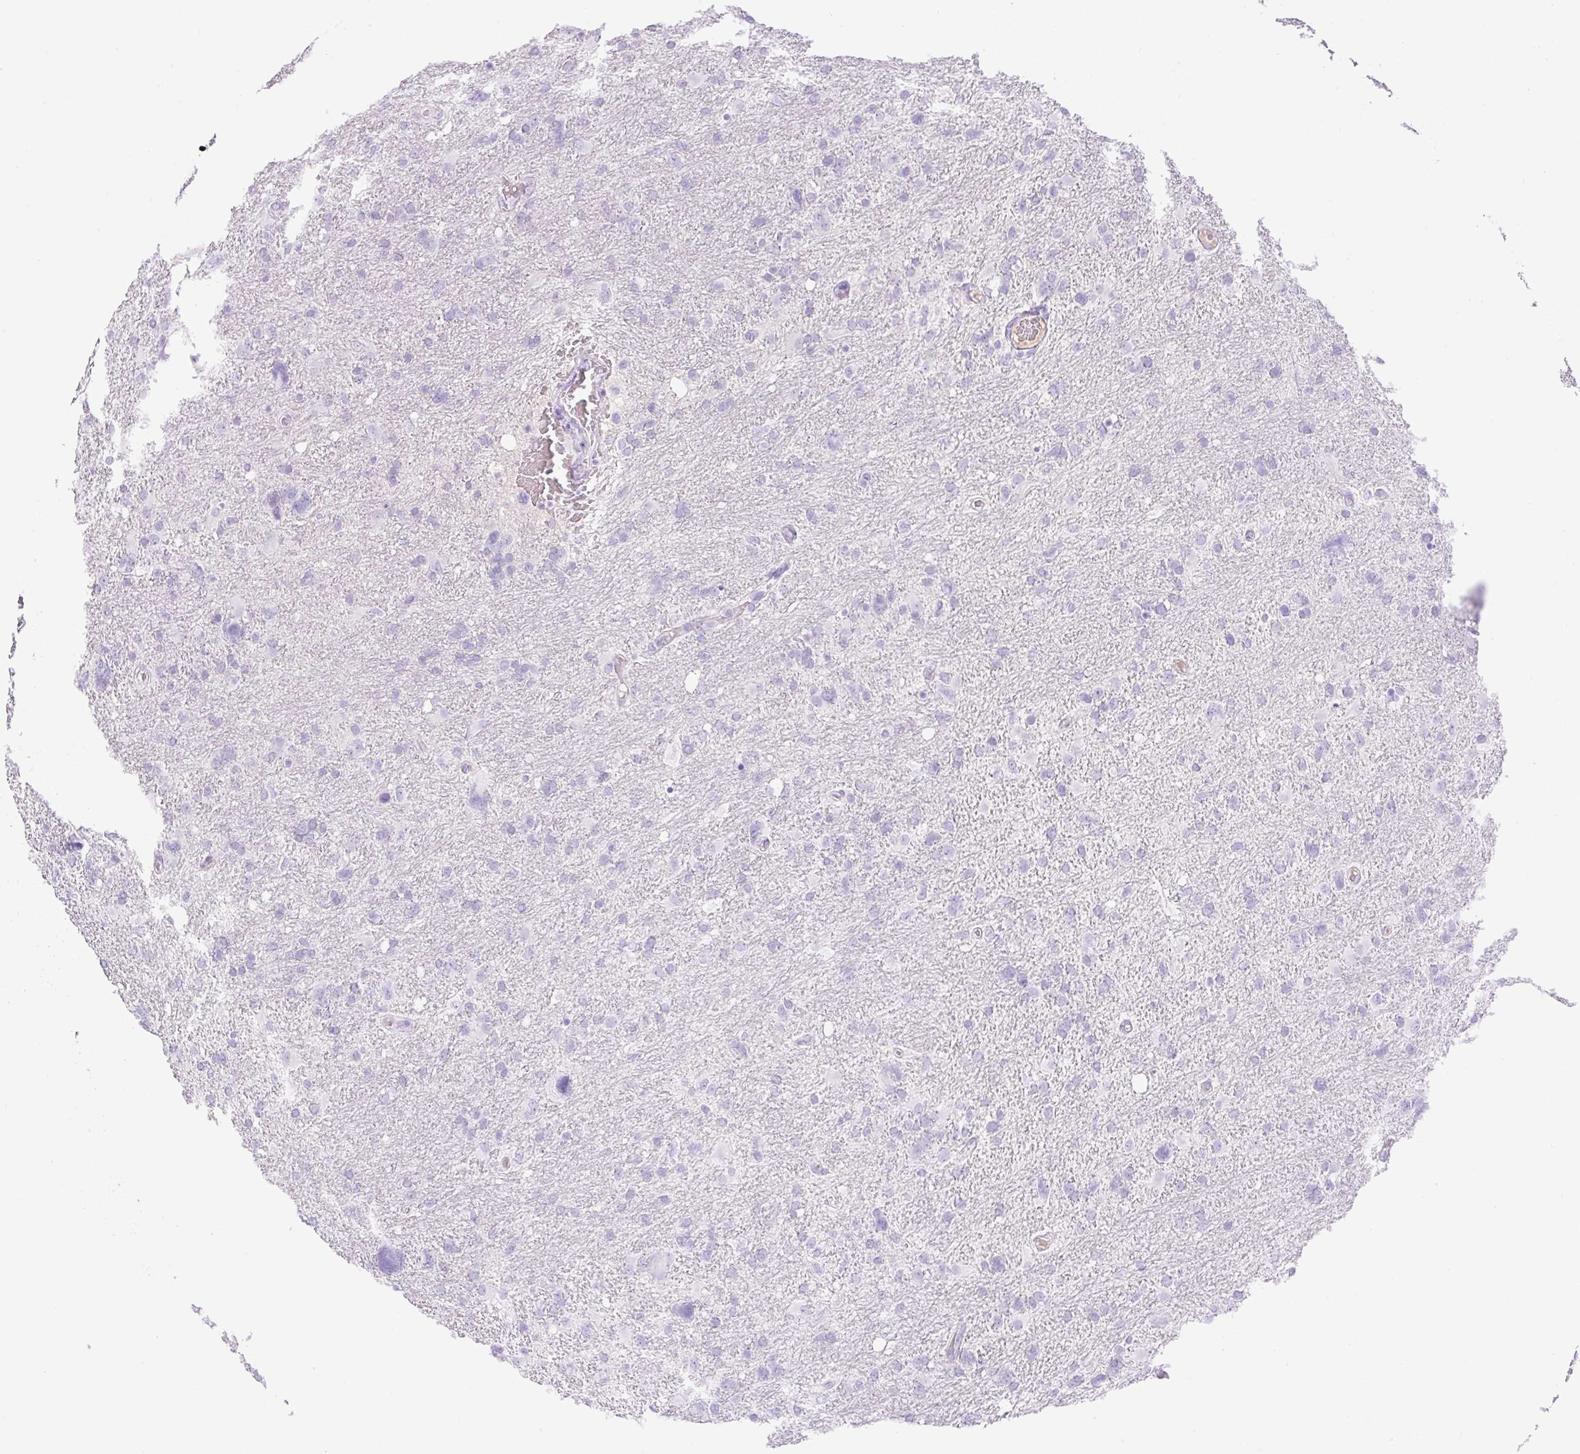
{"staining": {"intensity": "negative", "quantity": "none", "location": "none"}, "tissue": "glioma", "cell_type": "Tumor cells", "image_type": "cancer", "snomed": [{"axis": "morphology", "description": "Glioma, malignant, High grade"}, {"axis": "topography", "description": "Brain"}], "caption": "DAB immunohistochemical staining of glioma exhibits no significant expression in tumor cells.", "gene": "PALM3", "patient": {"sex": "male", "age": 61}}